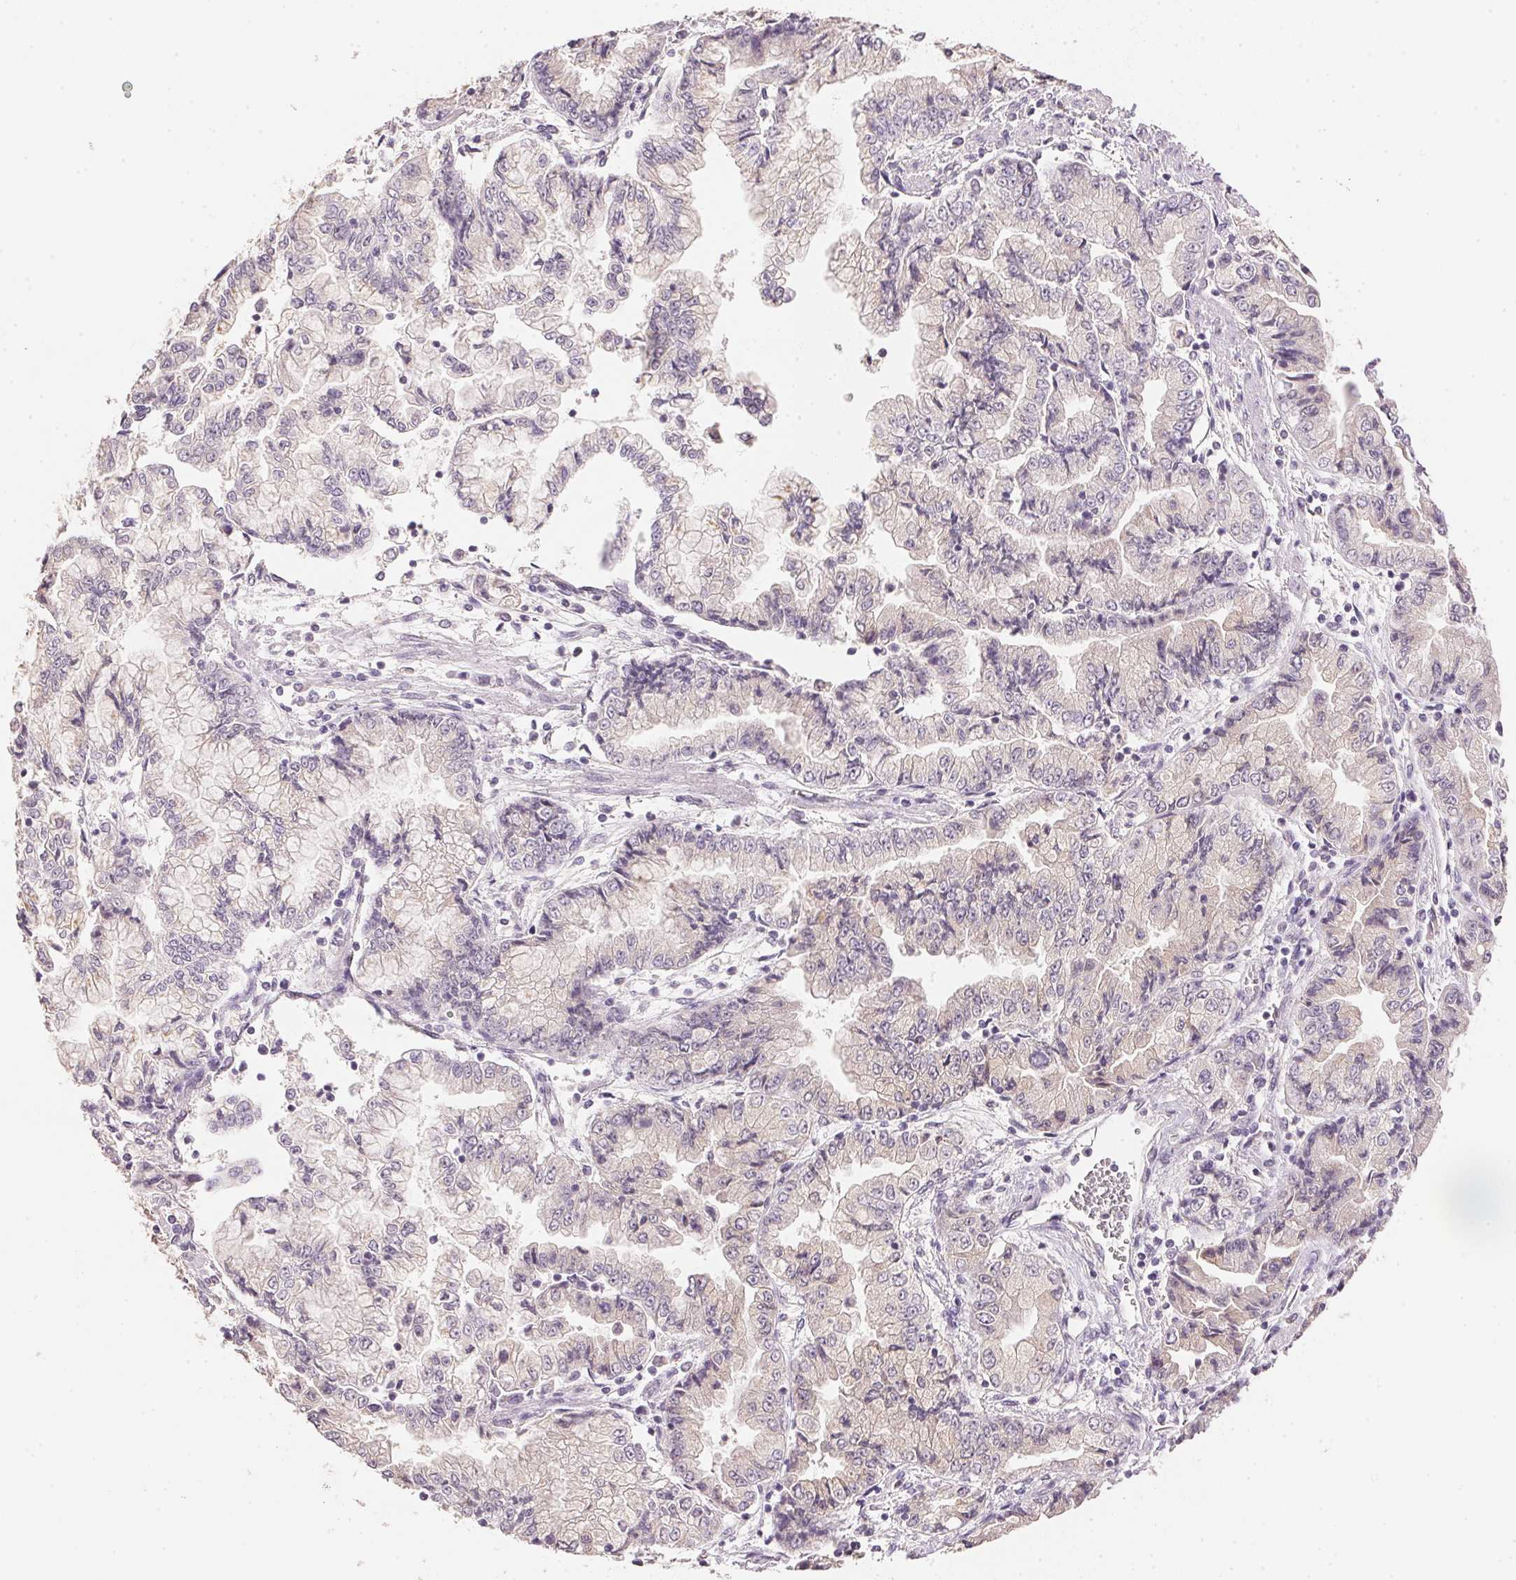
{"staining": {"intensity": "weak", "quantity": "<25%", "location": "cytoplasmic/membranous"}, "tissue": "stomach cancer", "cell_type": "Tumor cells", "image_type": "cancer", "snomed": [{"axis": "morphology", "description": "Adenocarcinoma, NOS"}, {"axis": "topography", "description": "Stomach, upper"}], "caption": "Immunohistochemistry histopathology image of neoplastic tissue: stomach cancer (adenocarcinoma) stained with DAB displays no significant protein staining in tumor cells. (DAB (3,3'-diaminobenzidine) IHC with hematoxylin counter stain).", "gene": "DHCR24", "patient": {"sex": "female", "age": 74}}